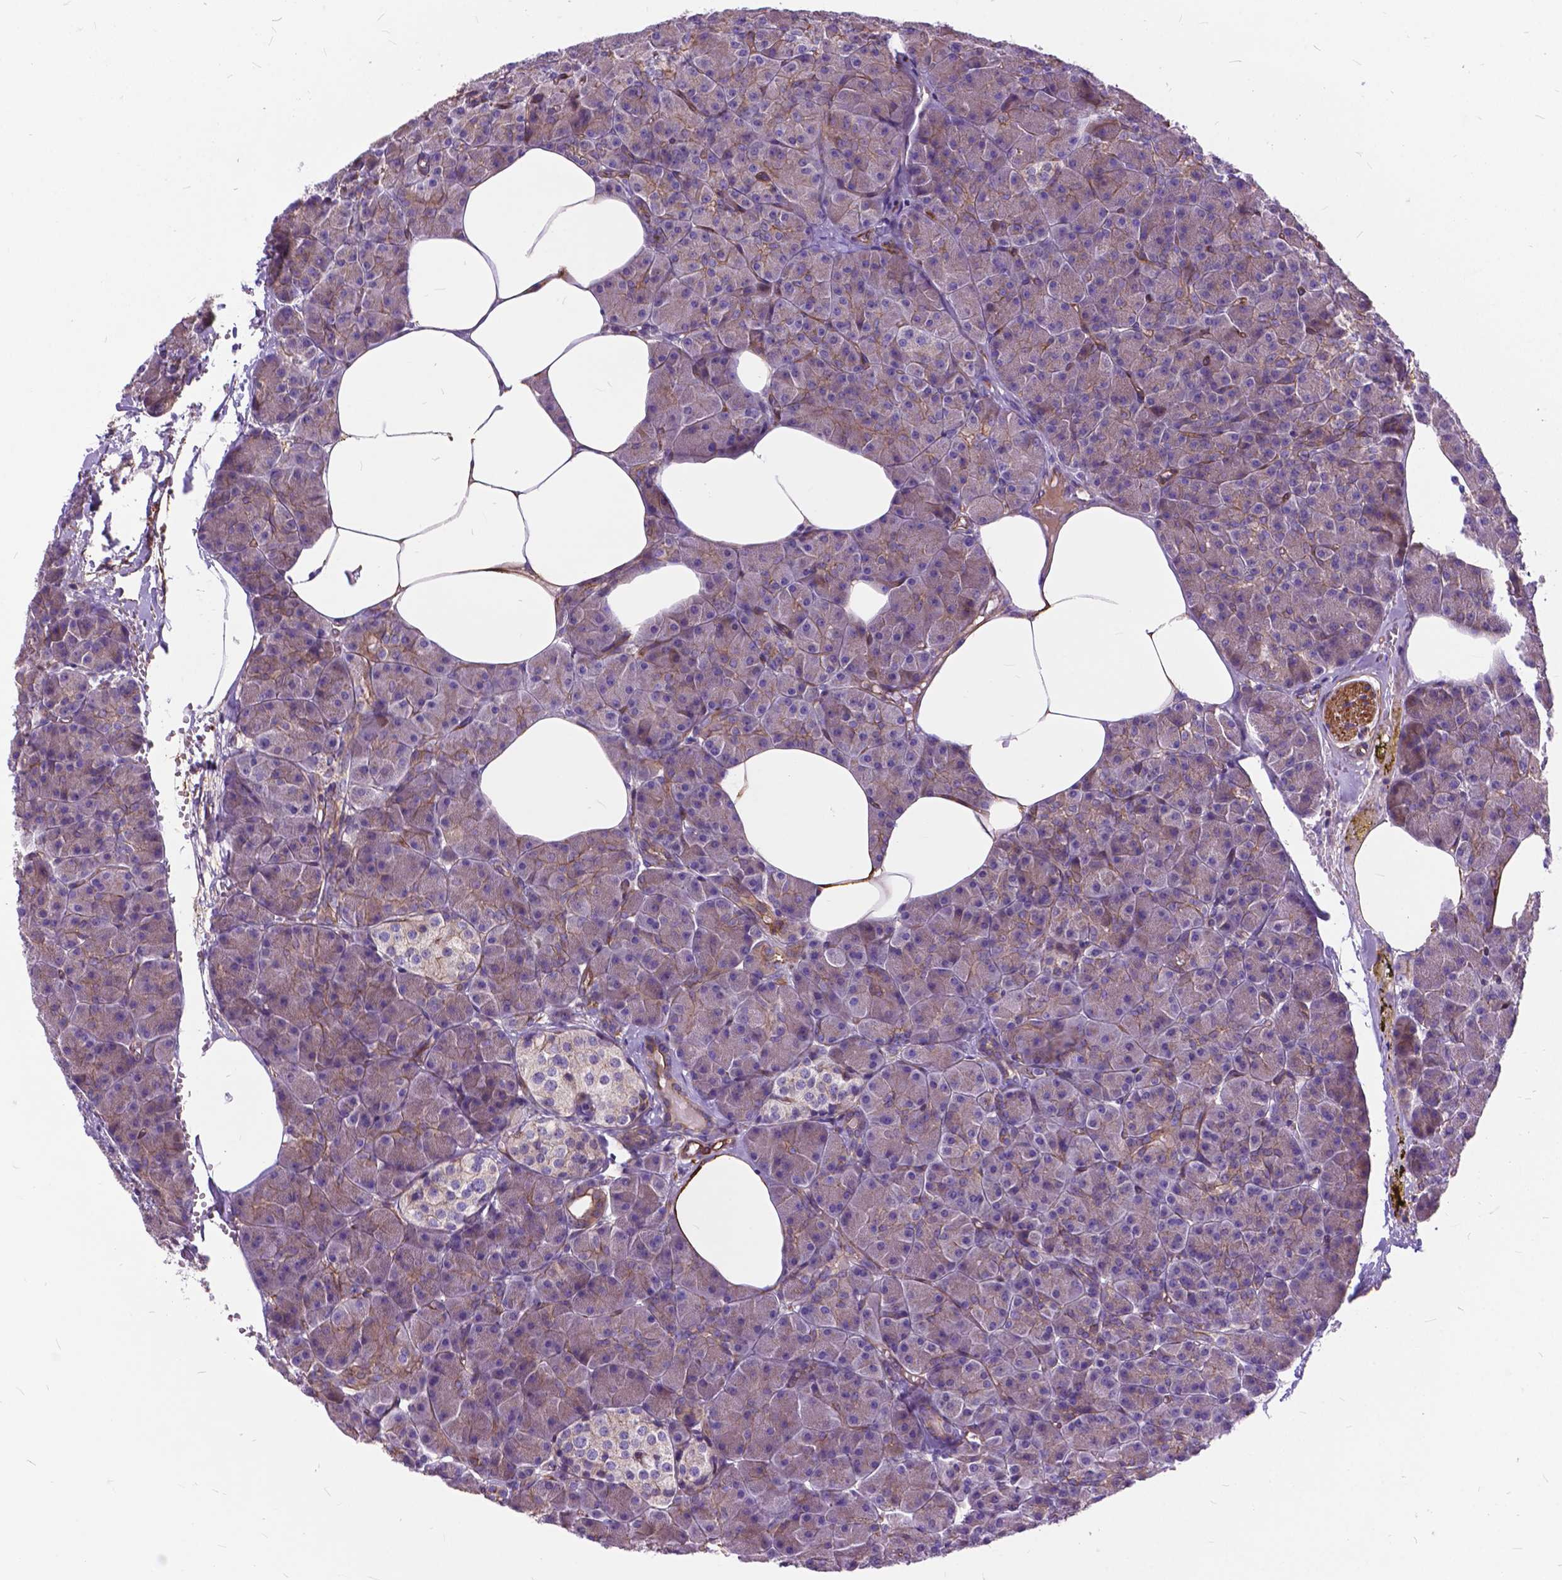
{"staining": {"intensity": "moderate", "quantity": "<25%", "location": "cytoplasmic/membranous"}, "tissue": "pancreas", "cell_type": "Exocrine glandular cells", "image_type": "normal", "snomed": [{"axis": "morphology", "description": "Normal tissue, NOS"}, {"axis": "topography", "description": "Pancreas"}], "caption": "Approximately <25% of exocrine glandular cells in benign human pancreas show moderate cytoplasmic/membranous protein expression as visualized by brown immunohistochemical staining.", "gene": "FLT4", "patient": {"sex": "female", "age": 45}}